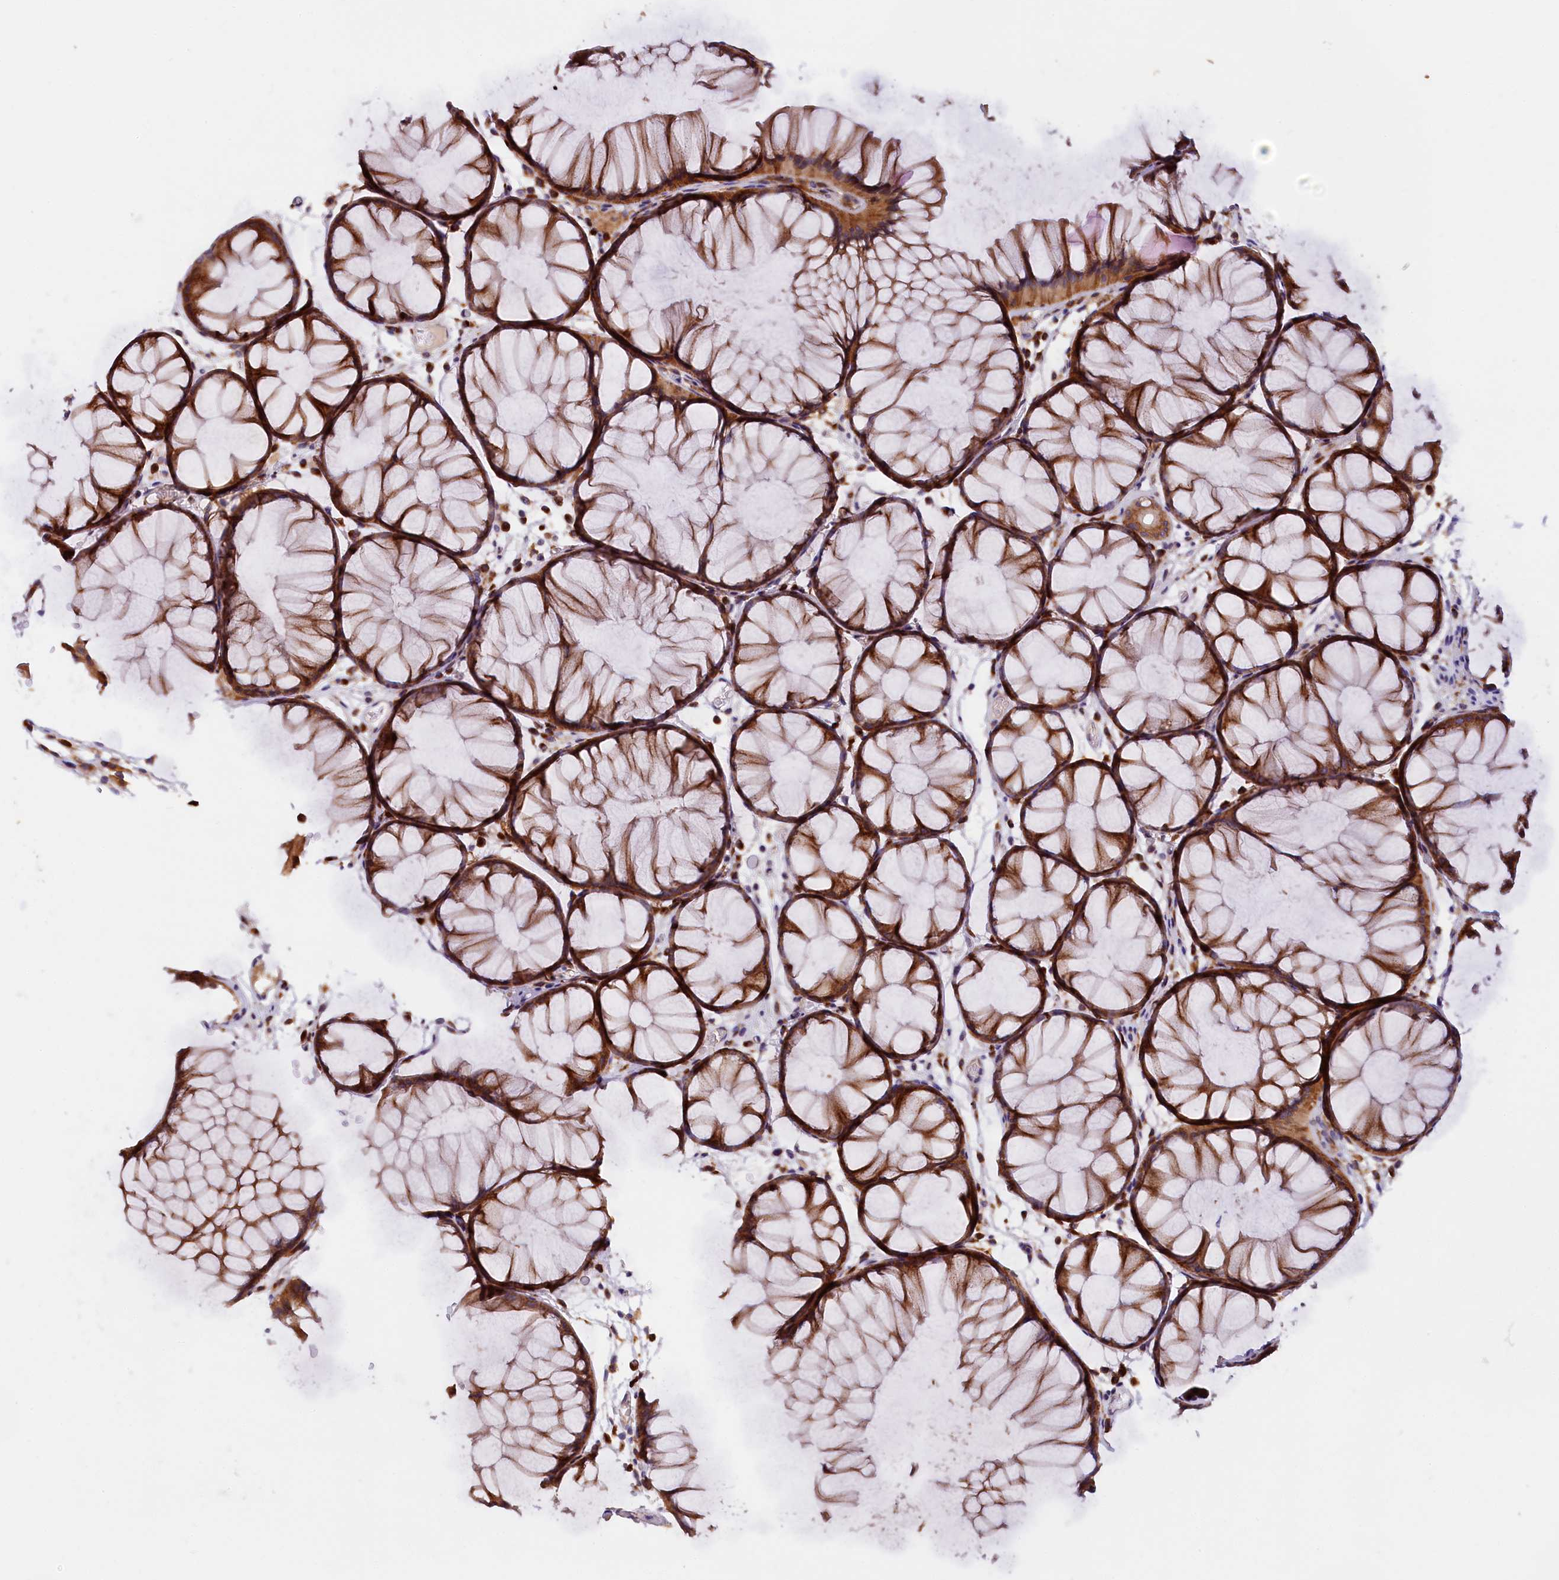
{"staining": {"intensity": "moderate", "quantity": ">75%", "location": "cytoplasmic/membranous"}, "tissue": "colon", "cell_type": "Endothelial cells", "image_type": "normal", "snomed": [{"axis": "morphology", "description": "Normal tissue, NOS"}, {"axis": "topography", "description": "Colon"}], "caption": "Protein staining displays moderate cytoplasmic/membranous positivity in approximately >75% of endothelial cells in unremarkable colon.", "gene": "NAIP", "patient": {"sex": "female", "age": 82}}